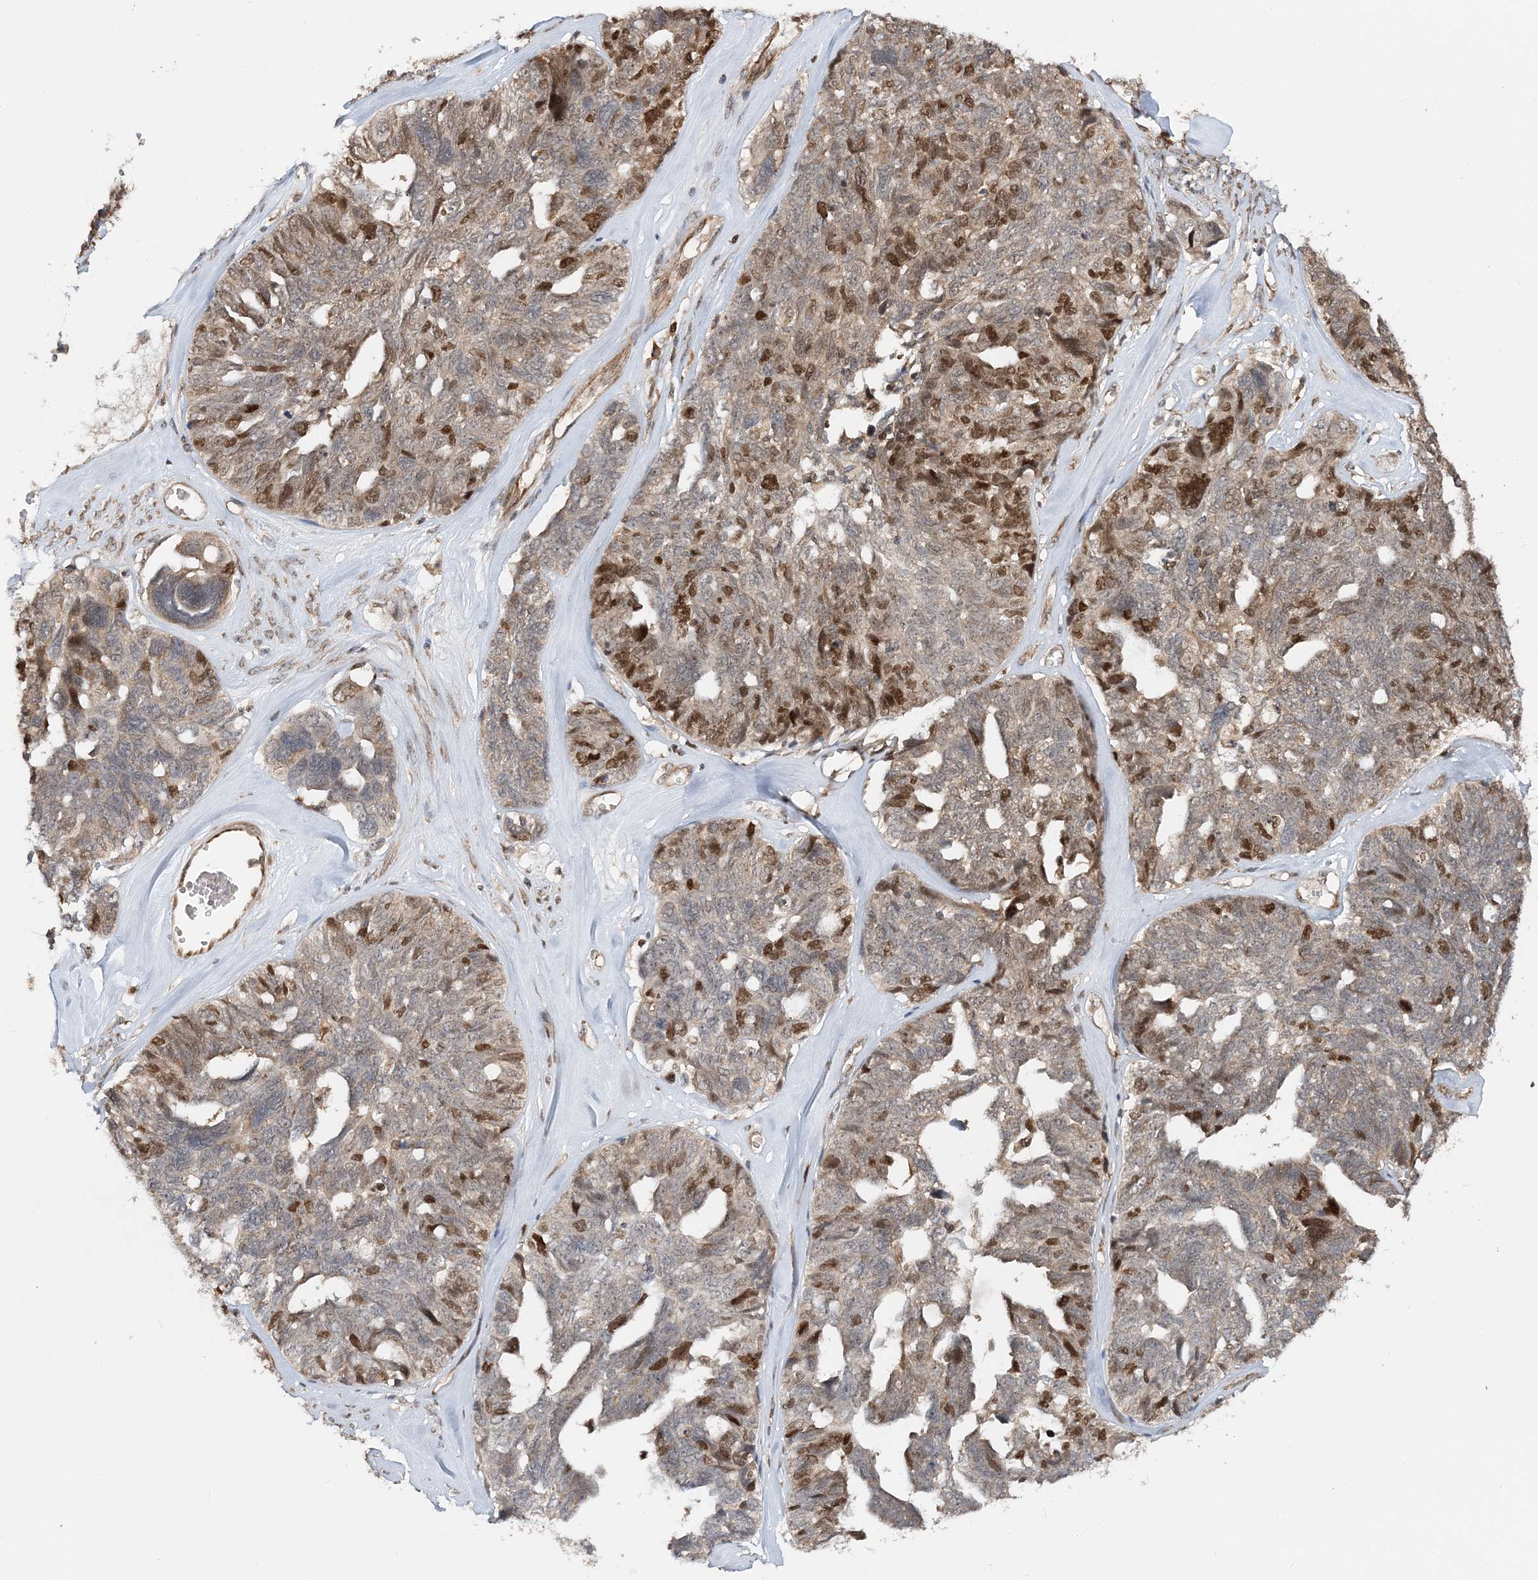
{"staining": {"intensity": "moderate", "quantity": "25%-75%", "location": "cytoplasmic/membranous,nuclear"}, "tissue": "ovarian cancer", "cell_type": "Tumor cells", "image_type": "cancer", "snomed": [{"axis": "morphology", "description": "Cystadenocarcinoma, serous, NOS"}, {"axis": "topography", "description": "Ovary"}], "caption": "Protein expression analysis of ovarian cancer (serous cystadenocarcinoma) exhibits moderate cytoplasmic/membranous and nuclear positivity in approximately 25%-75% of tumor cells.", "gene": "KIF4A", "patient": {"sex": "female", "age": 79}}